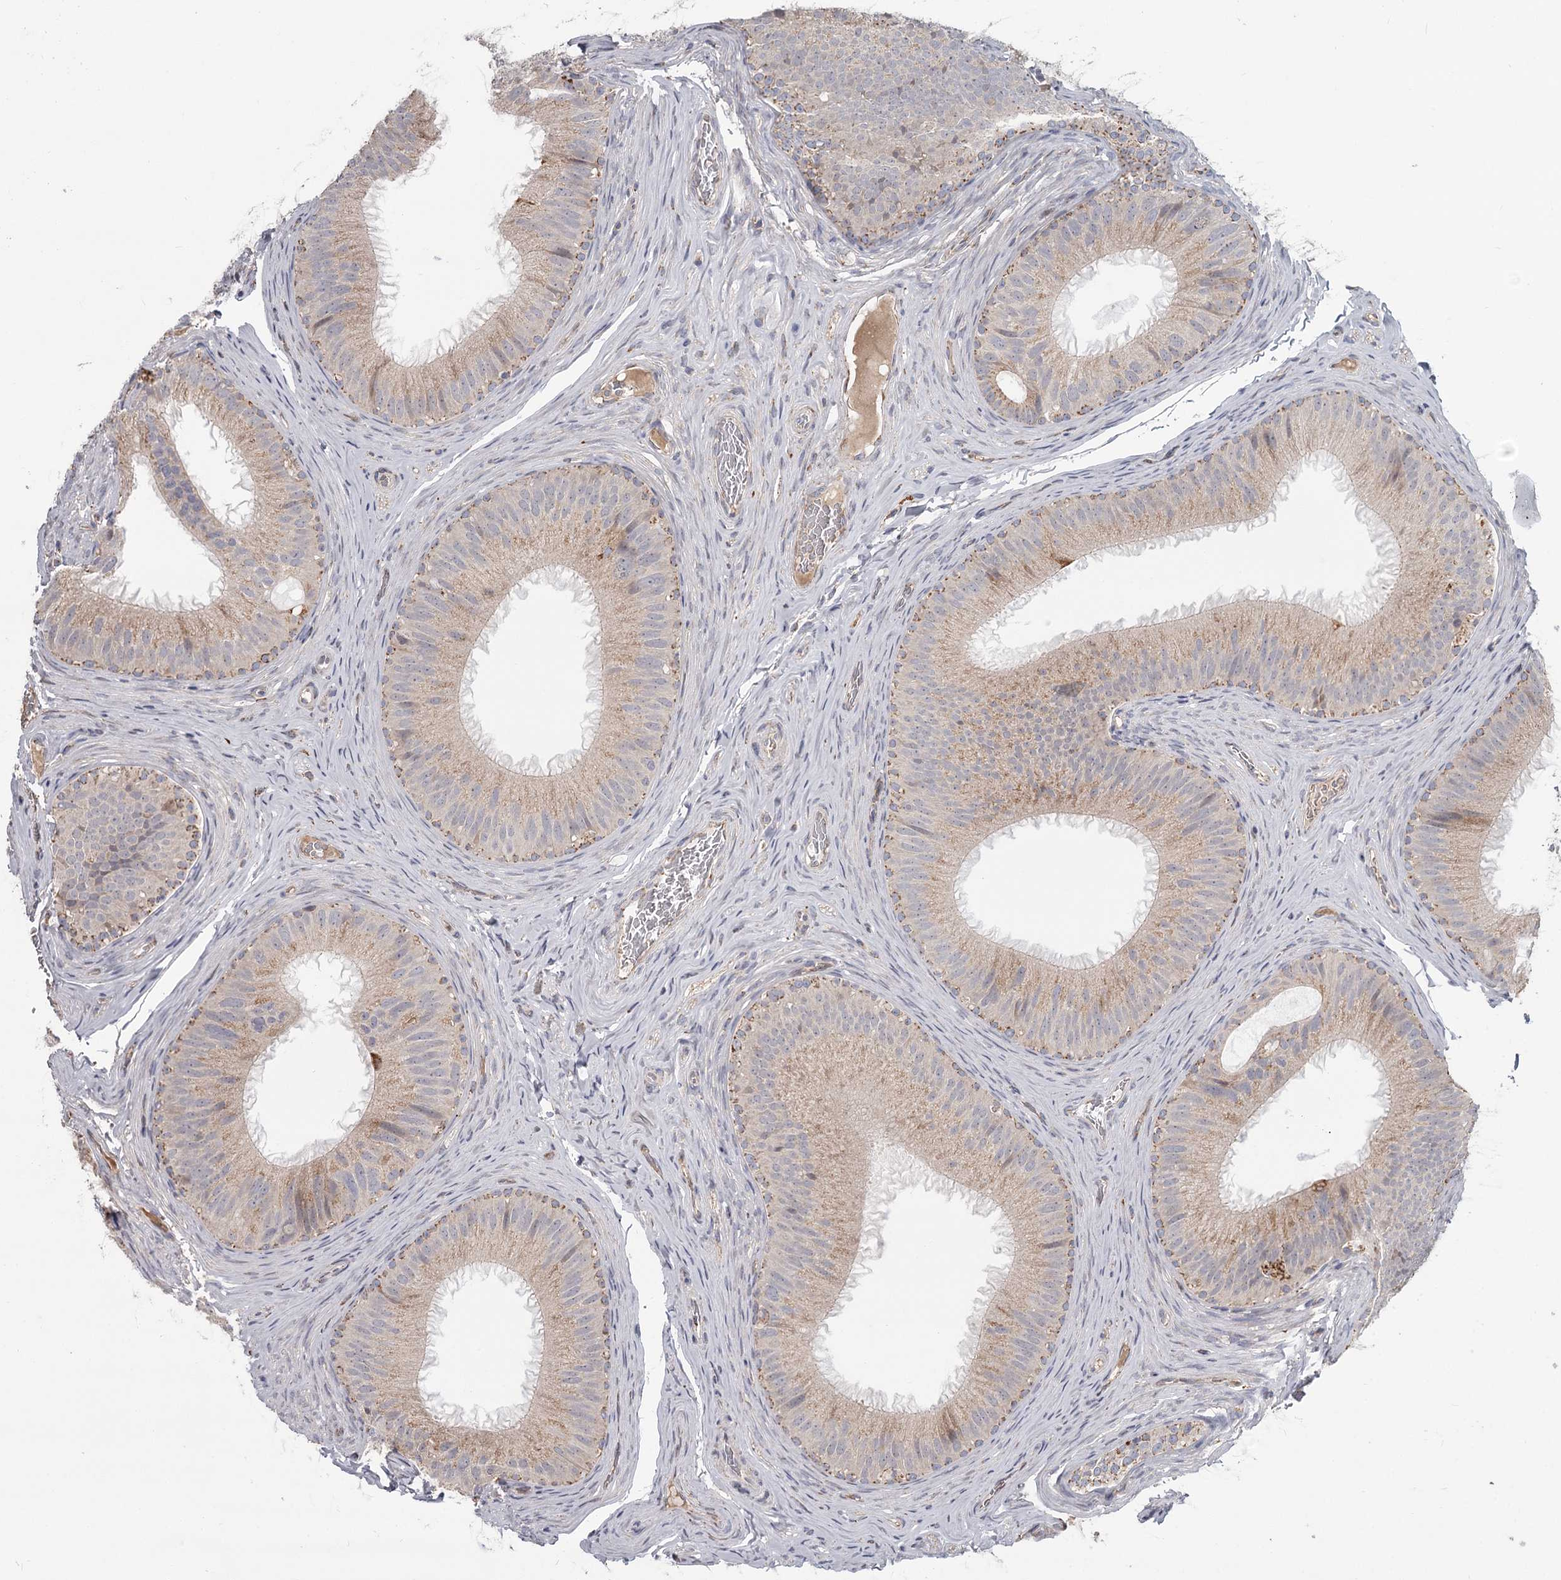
{"staining": {"intensity": "weak", "quantity": "25%-75%", "location": "cytoplasmic/membranous"}, "tissue": "epididymis", "cell_type": "Glandular cells", "image_type": "normal", "snomed": [{"axis": "morphology", "description": "Normal tissue, NOS"}, {"axis": "topography", "description": "Epididymis"}], "caption": "Protein expression analysis of unremarkable epididymis exhibits weak cytoplasmic/membranous positivity in approximately 25%-75% of glandular cells.", "gene": "CDC123", "patient": {"sex": "male", "age": 34}}